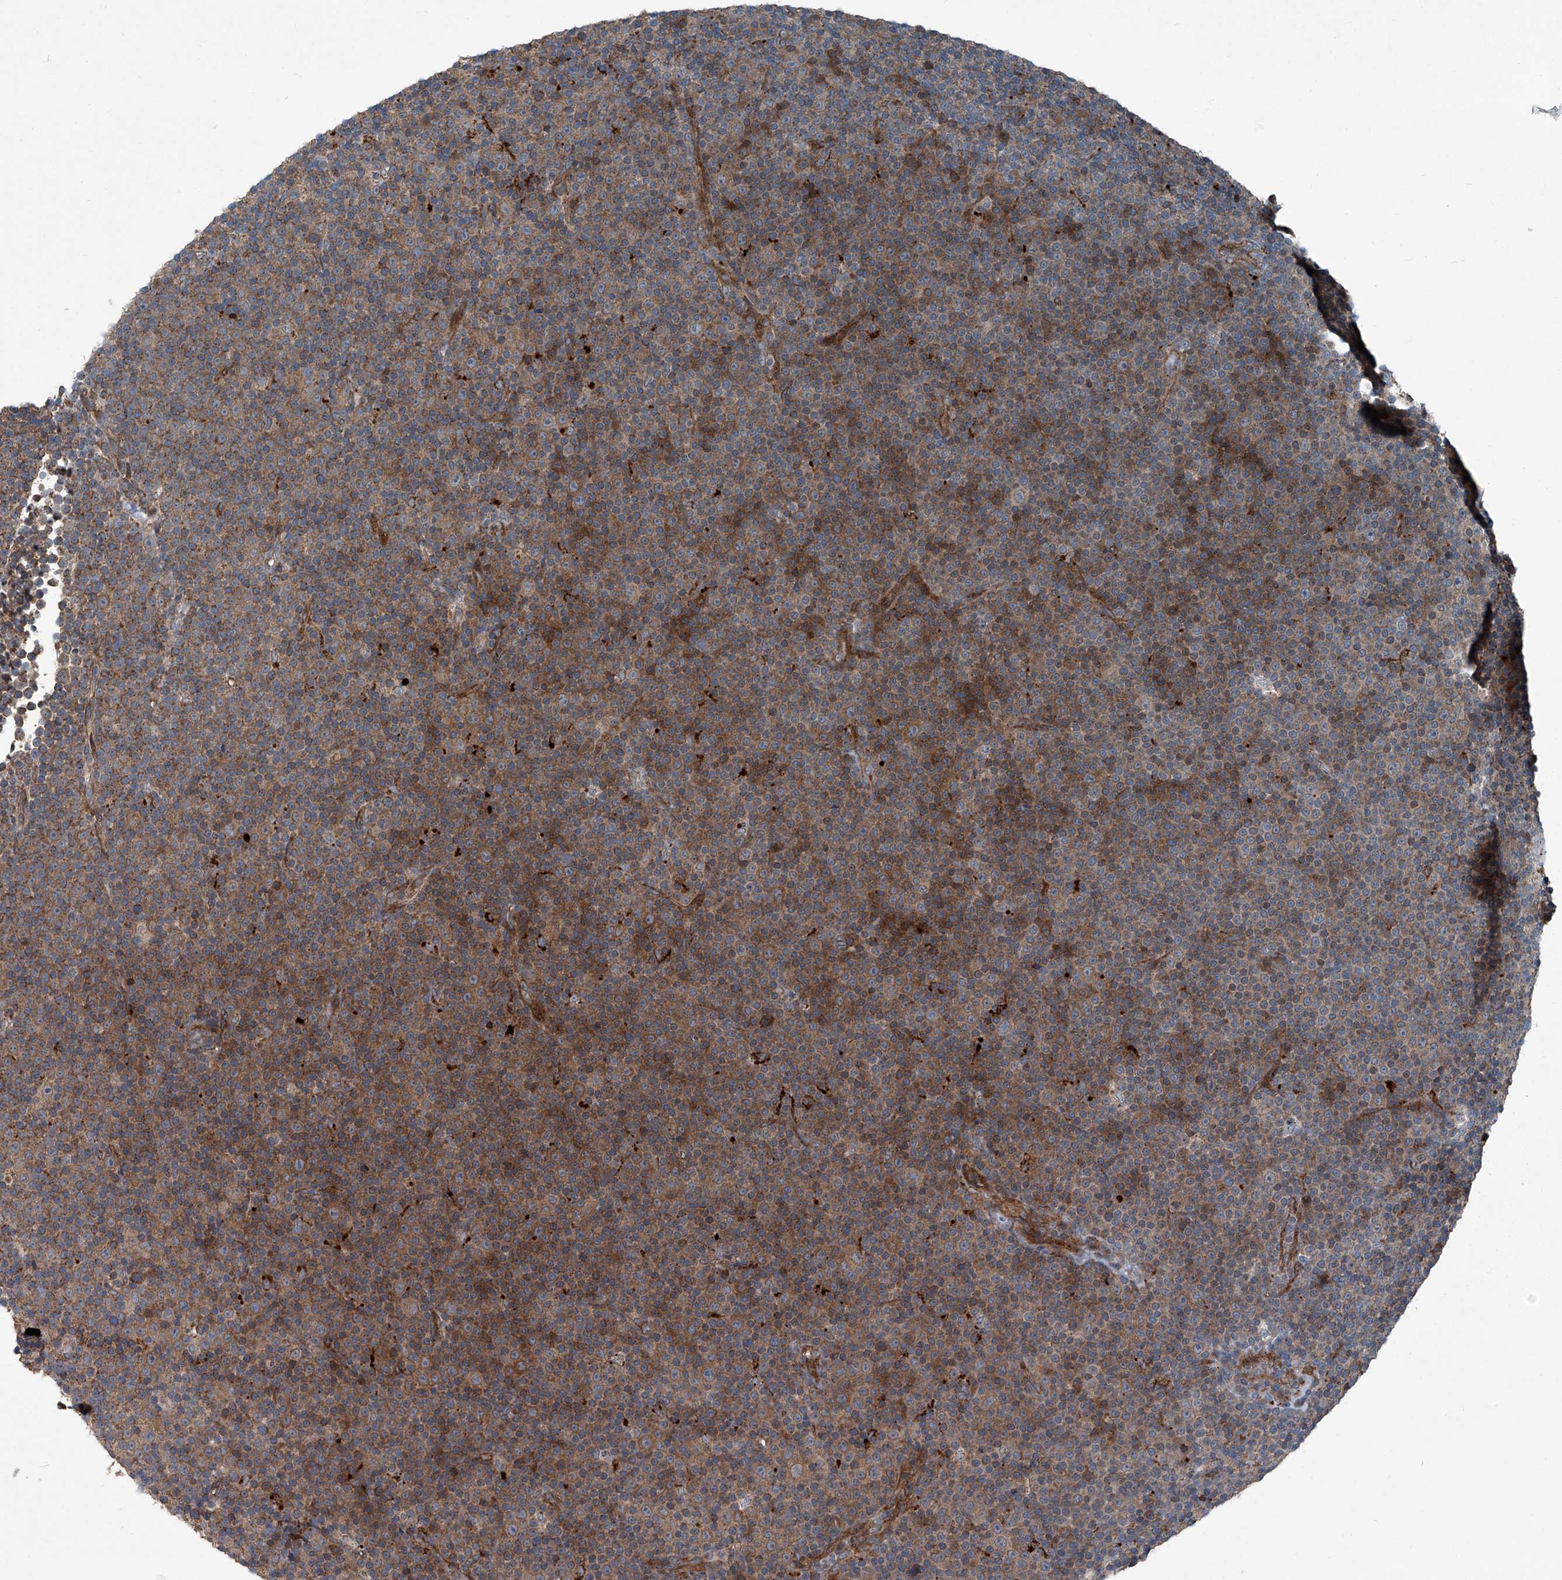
{"staining": {"intensity": "moderate", "quantity": ">75%", "location": "cytoplasmic/membranous"}, "tissue": "lymphoma", "cell_type": "Tumor cells", "image_type": "cancer", "snomed": [{"axis": "morphology", "description": "Malignant lymphoma, non-Hodgkin's type, Low grade"}, {"axis": "topography", "description": "Lymph node"}], "caption": "DAB immunohistochemical staining of lymphoma shows moderate cytoplasmic/membranous protein positivity in about >75% of tumor cells. (Stains: DAB (3,3'-diaminobenzidine) in brown, nuclei in blue, Microscopy: brightfield microscopy at high magnification).", "gene": "SENP2", "patient": {"sex": "female", "age": 67}}